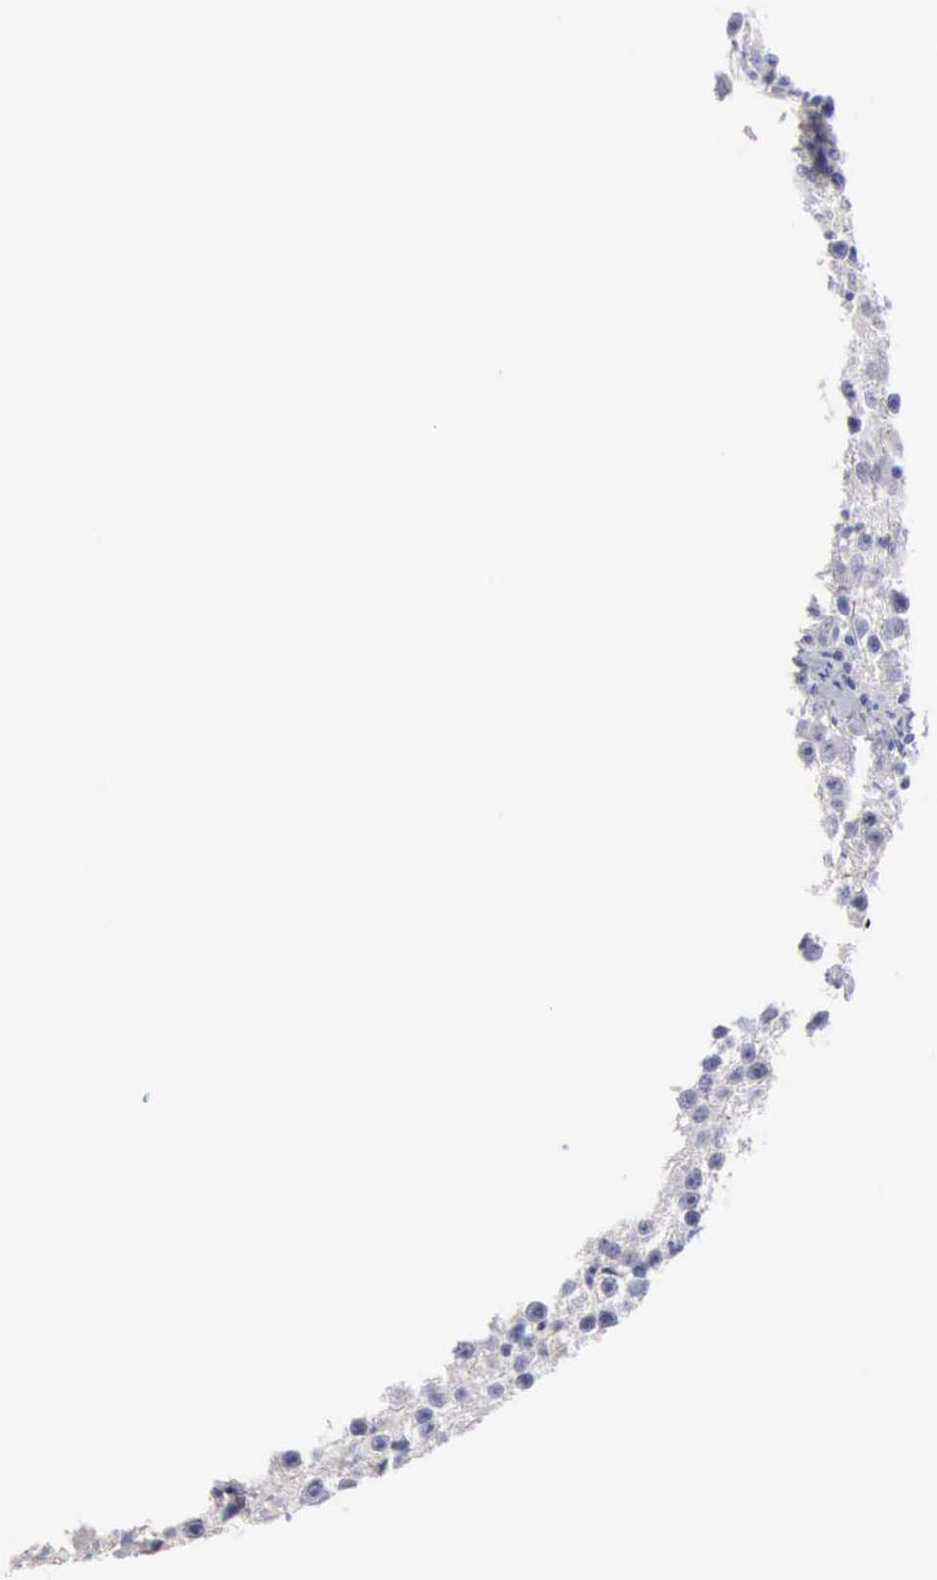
{"staining": {"intensity": "negative", "quantity": "none", "location": "none"}, "tissue": "testis cancer", "cell_type": "Tumor cells", "image_type": "cancer", "snomed": [{"axis": "morphology", "description": "Seminoma, NOS"}, {"axis": "topography", "description": "Testis"}], "caption": "Protein analysis of testis seminoma displays no significant positivity in tumor cells.", "gene": "KRT6B", "patient": {"sex": "male", "age": 35}}